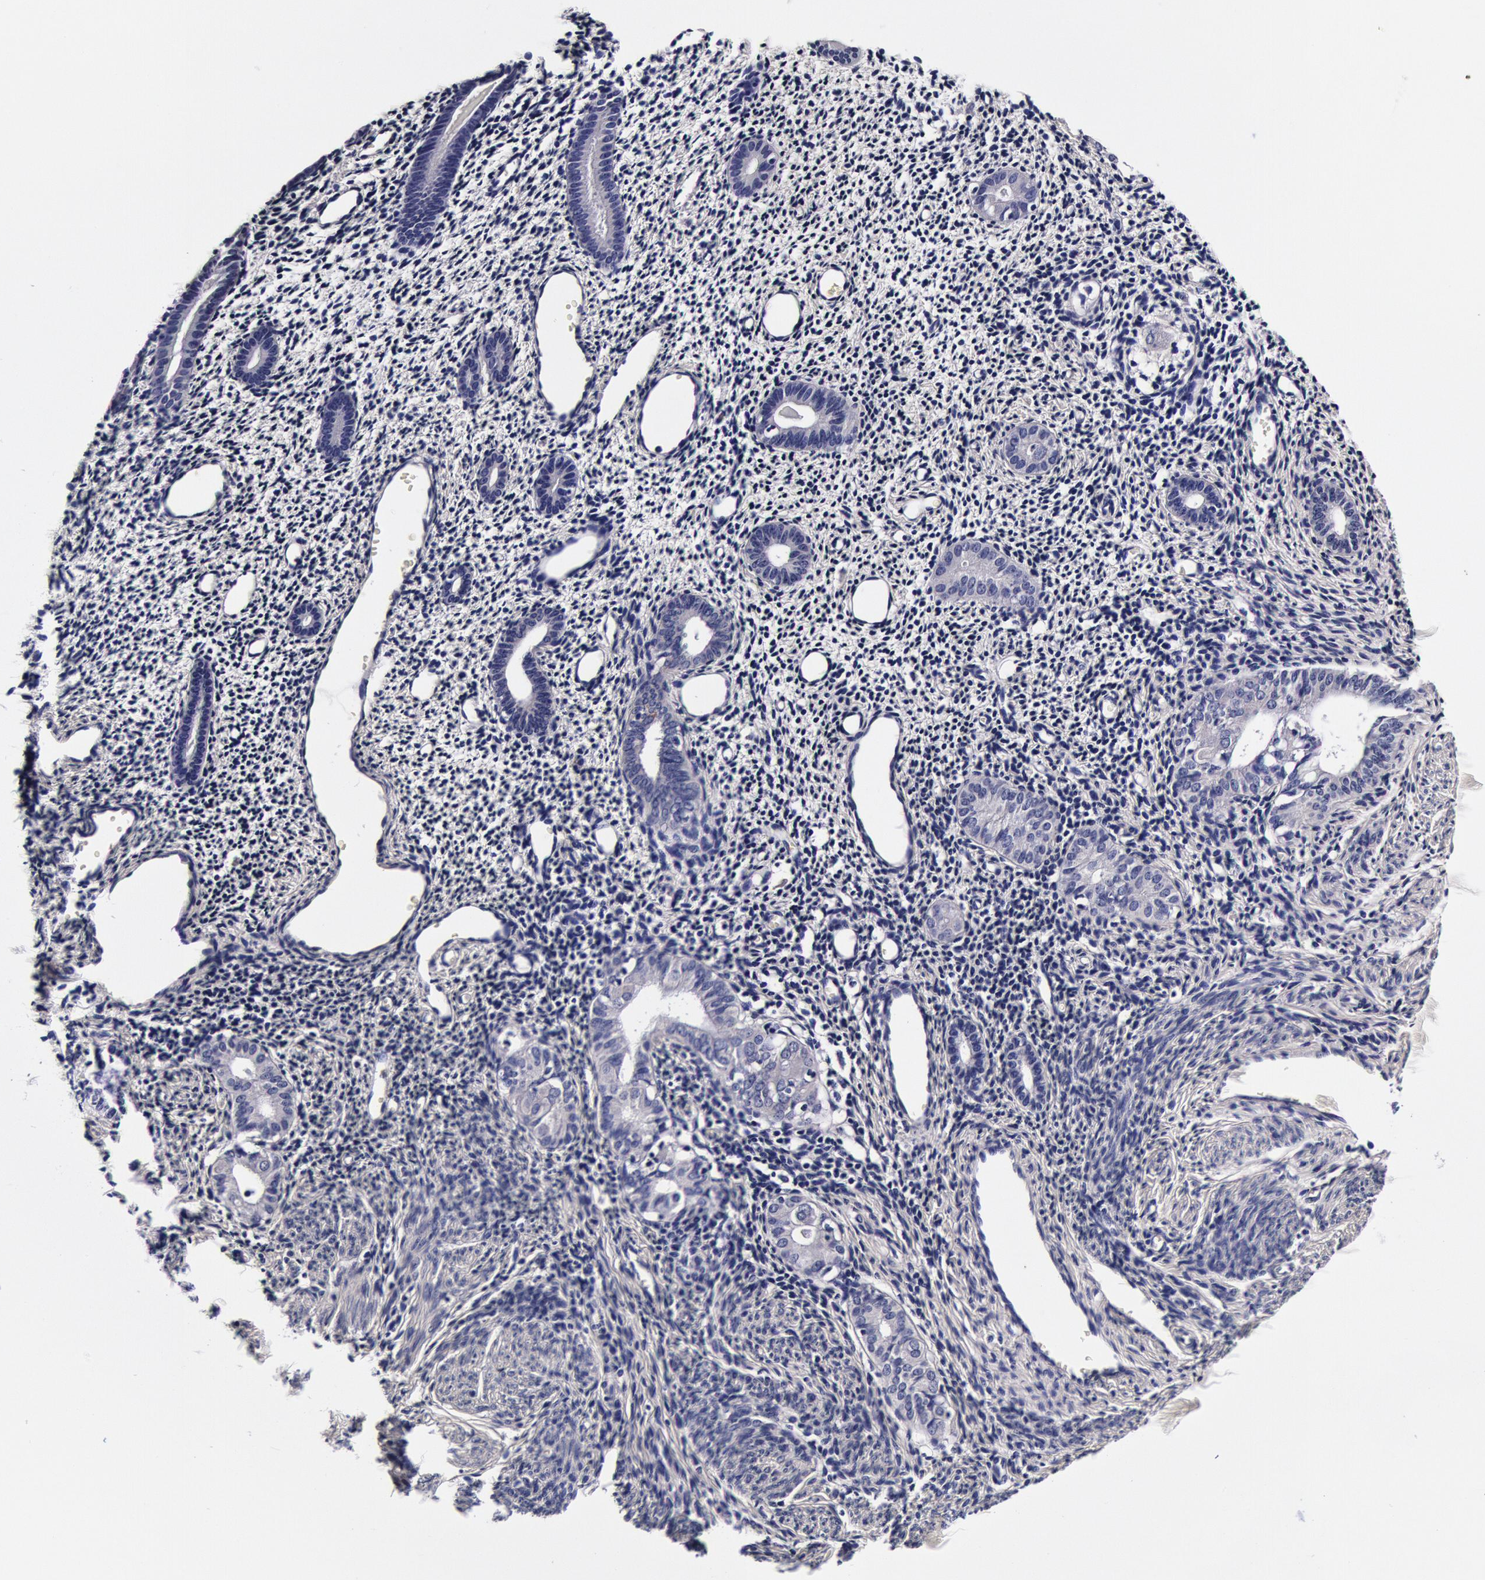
{"staining": {"intensity": "negative", "quantity": "none", "location": "none"}, "tissue": "endometrium", "cell_type": "Cells in endometrial stroma", "image_type": "normal", "snomed": [{"axis": "morphology", "description": "Normal tissue, NOS"}, {"axis": "morphology", "description": "Neoplasm, benign, NOS"}, {"axis": "topography", "description": "Uterus"}], "caption": "This is an immunohistochemistry photomicrograph of normal endometrium. There is no expression in cells in endometrial stroma.", "gene": "CCDC22", "patient": {"sex": "female", "age": 55}}